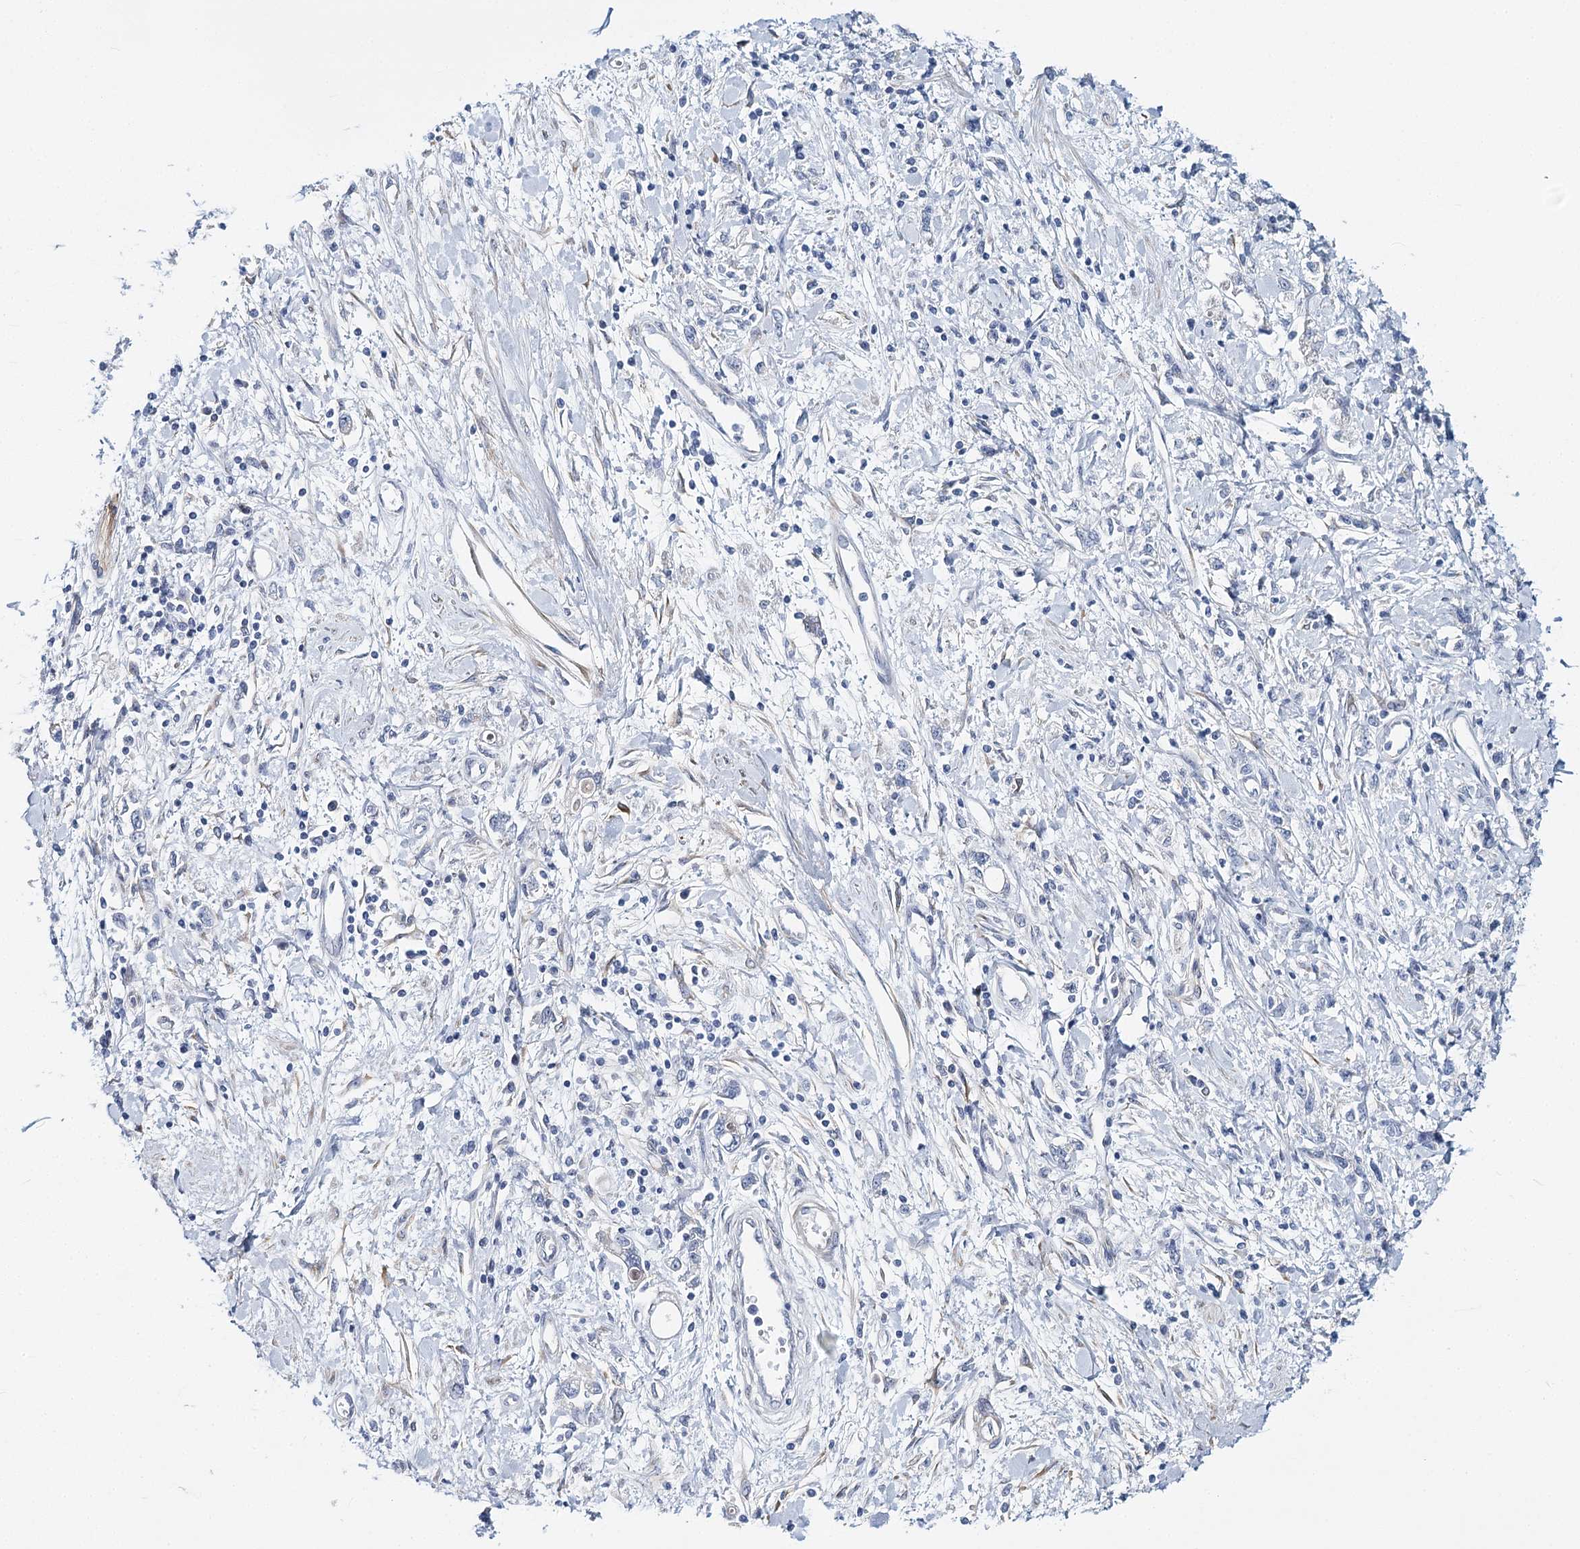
{"staining": {"intensity": "negative", "quantity": "none", "location": "none"}, "tissue": "stomach cancer", "cell_type": "Tumor cells", "image_type": "cancer", "snomed": [{"axis": "morphology", "description": "Adenocarcinoma, NOS"}, {"axis": "topography", "description": "Stomach"}], "caption": "High power microscopy histopathology image of an IHC photomicrograph of adenocarcinoma (stomach), revealing no significant staining in tumor cells.", "gene": "TEX12", "patient": {"sex": "female", "age": 76}}